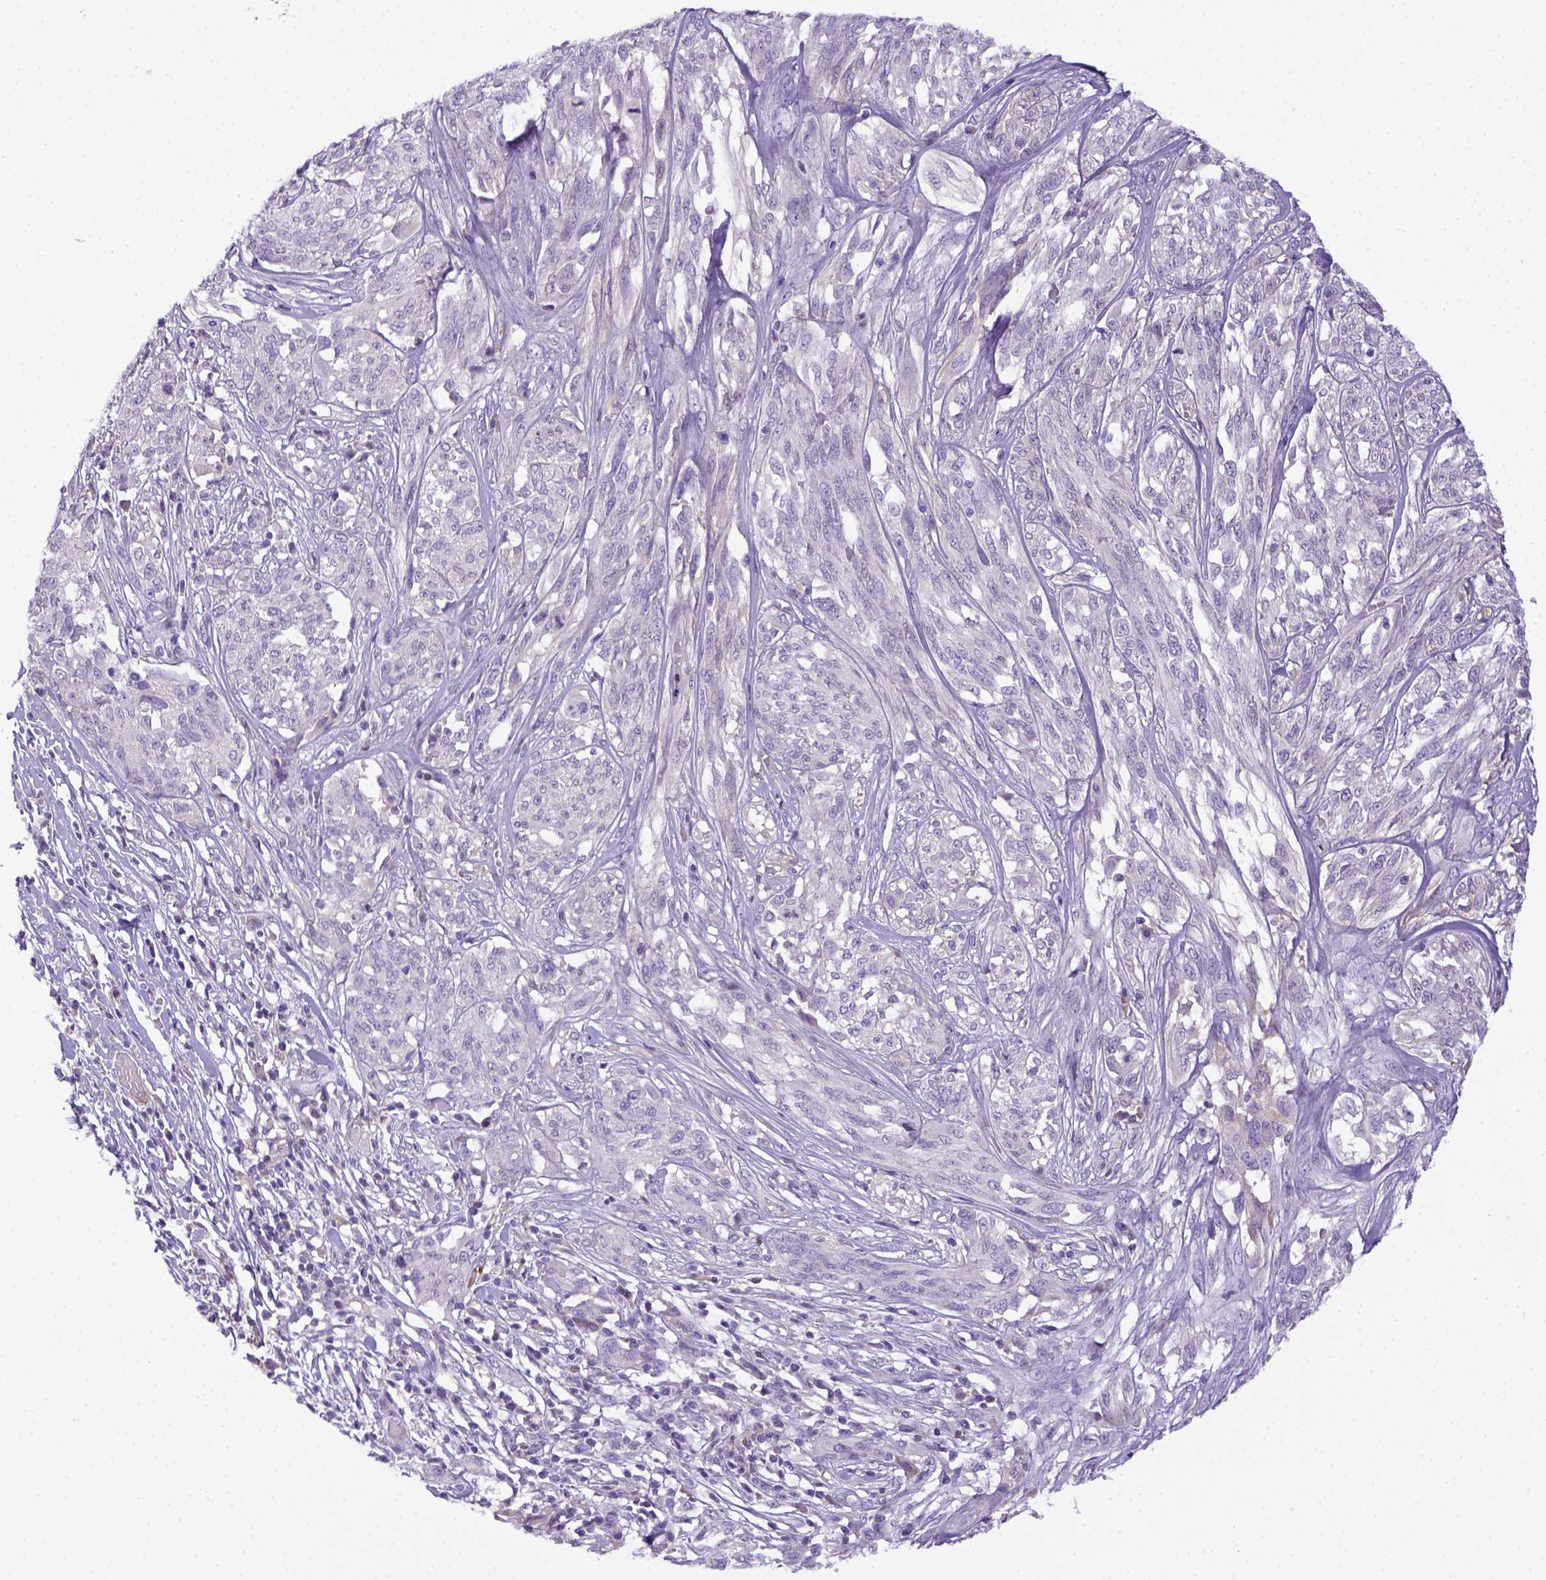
{"staining": {"intensity": "negative", "quantity": "none", "location": "none"}, "tissue": "melanoma", "cell_type": "Tumor cells", "image_type": "cancer", "snomed": [{"axis": "morphology", "description": "Malignant melanoma, NOS"}, {"axis": "topography", "description": "Skin"}], "caption": "Tumor cells show no significant protein staining in melanoma.", "gene": "ITIH4", "patient": {"sex": "female", "age": 91}}